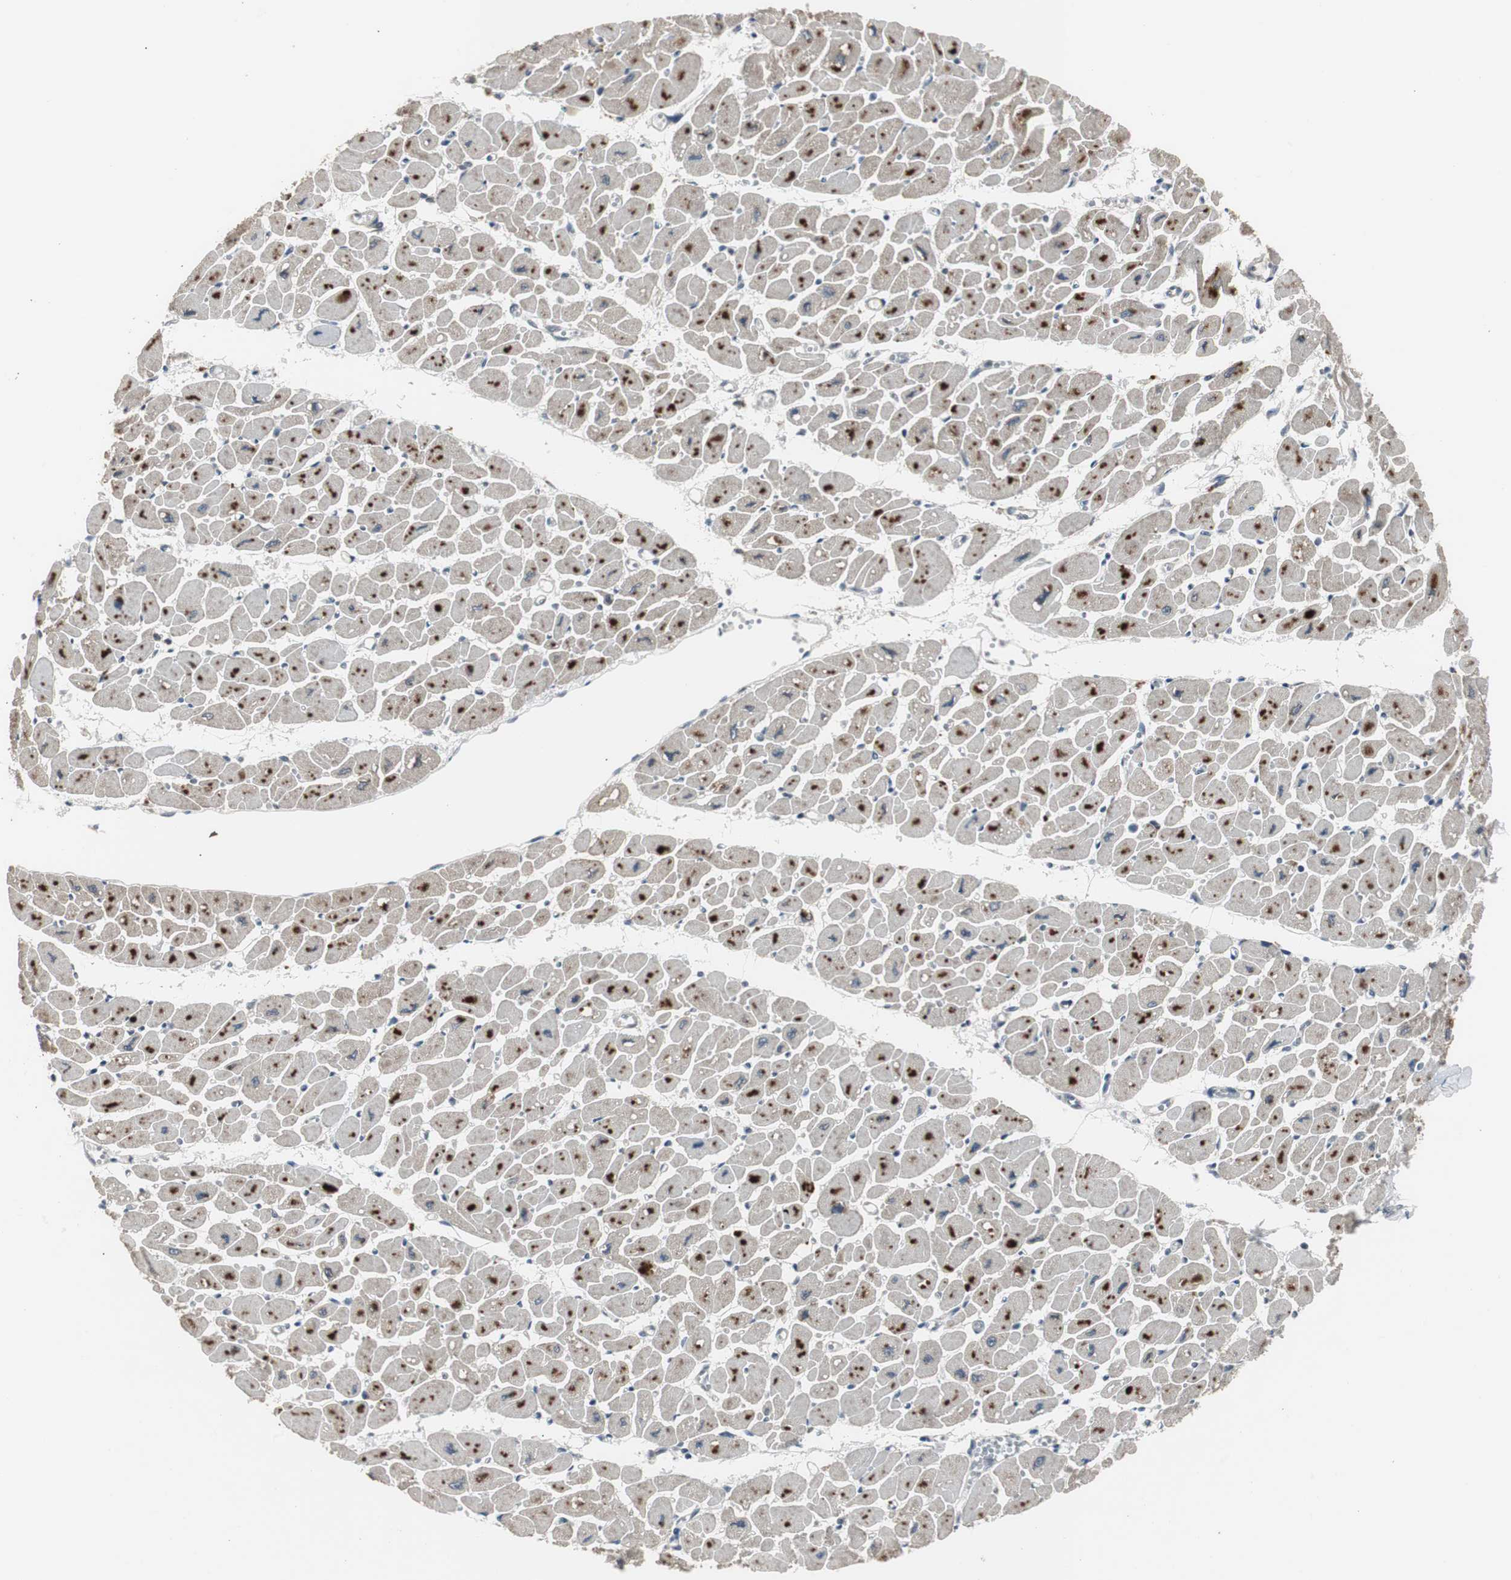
{"staining": {"intensity": "moderate", "quantity": ">75%", "location": "cytoplasmic/membranous"}, "tissue": "heart muscle", "cell_type": "Cardiomyocytes", "image_type": "normal", "snomed": [{"axis": "morphology", "description": "Normal tissue, NOS"}, {"axis": "topography", "description": "Heart"}], "caption": "DAB immunohistochemical staining of normal heart muscle displays moderate cytoplasmic/membranous protein positivity in about >75% of cardiomyocytes. (Stains: DAB in brown, nuclei in blue, Microscopy: brightfield microscopy at high magnification).", "gene": "ZMPSTE24", "patient": {"sex": "female", "age": 54}}